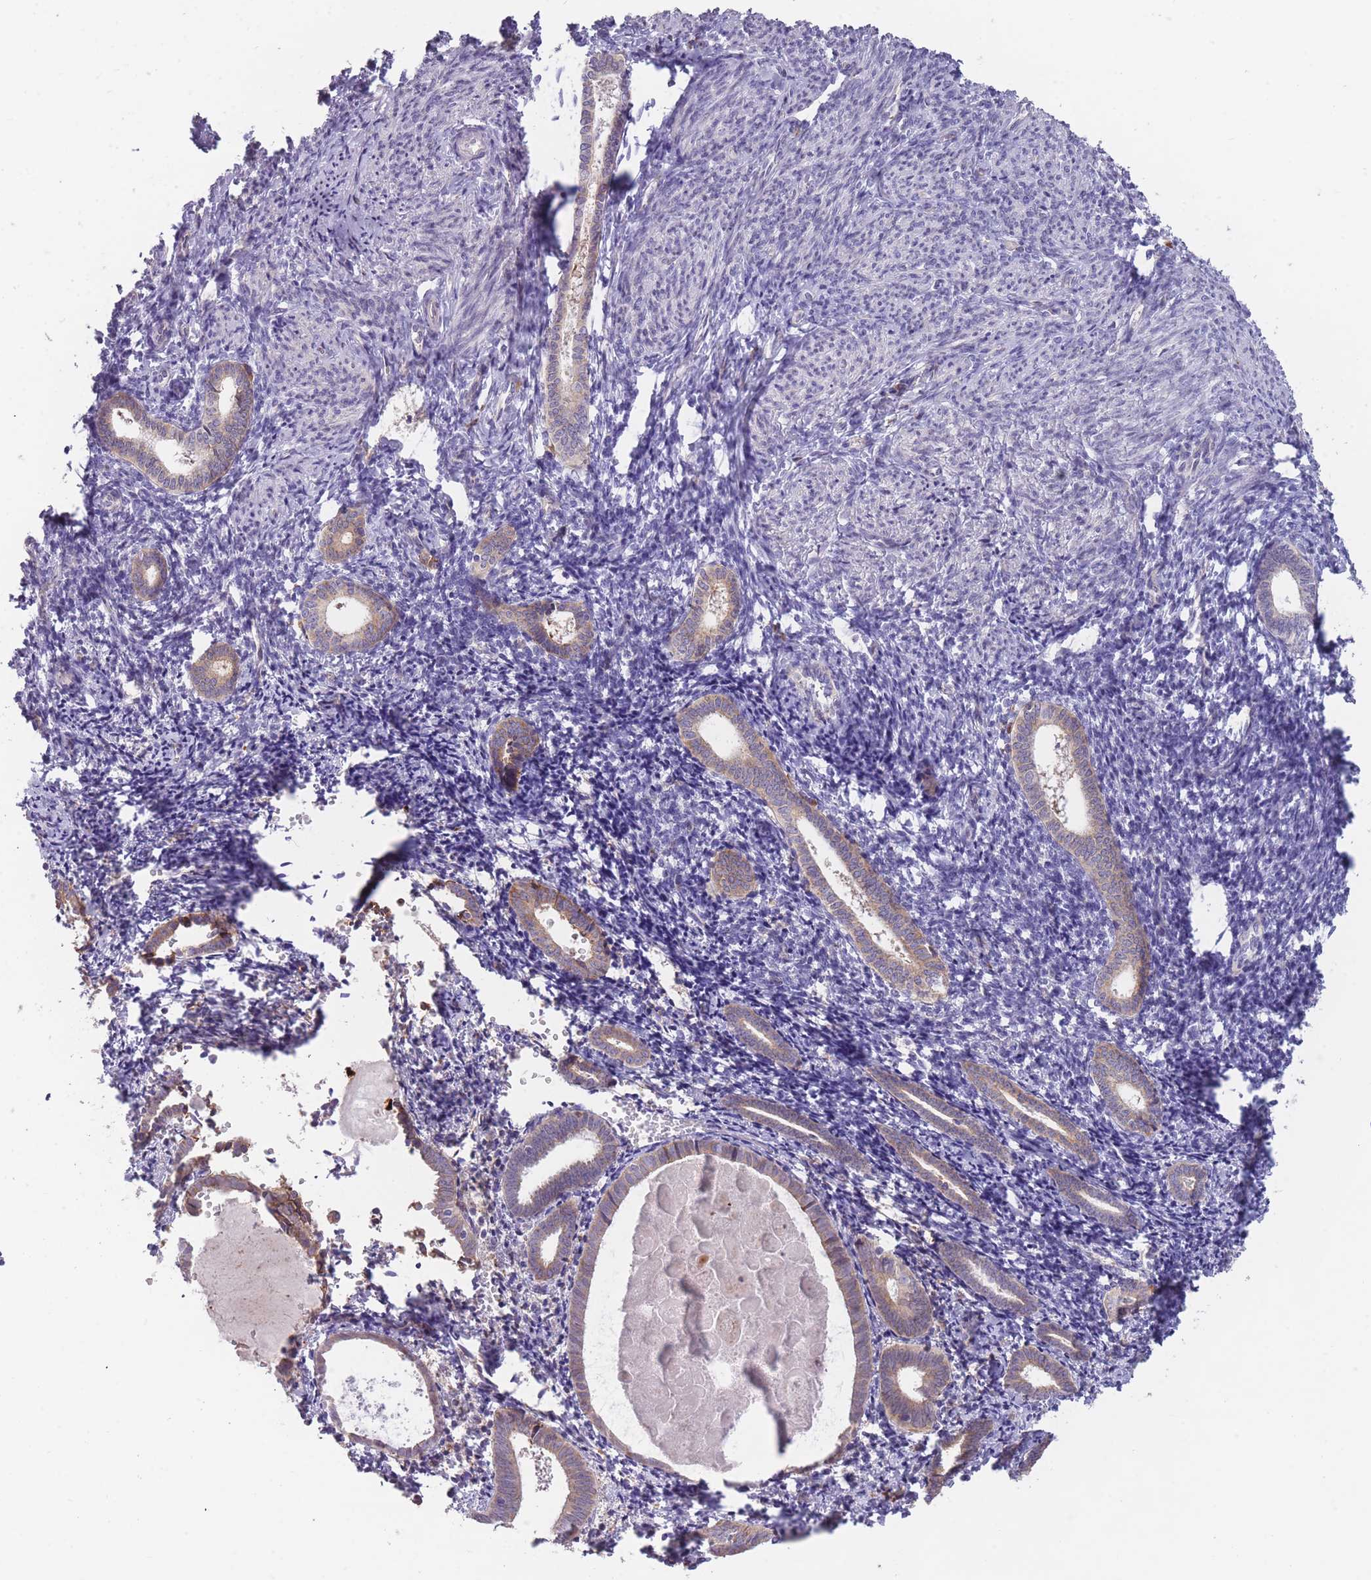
{"staining": {"intensity": "weak", "quantity": "<25%", "location": "cytoplasmic/membranous"}, "tissue": "endometrium", "cell_type": "Cells in endometrial stroma", "image_type": "normal", "snomed": [{"axis": "morphology", "description": "Normal tissue, NOS"}, {"axis": "topography", "description": "Endometrium"}], "caption": "Immunohistochemistry histopathology image of normal endometrium: endometrium stained with DAB (3,3'-diaminobenzidine) shows no significant protein positivity in cells in endometrial stroma.", "gene": "TRAPPC5", "patient": {"sex": "female", "age": 54}}